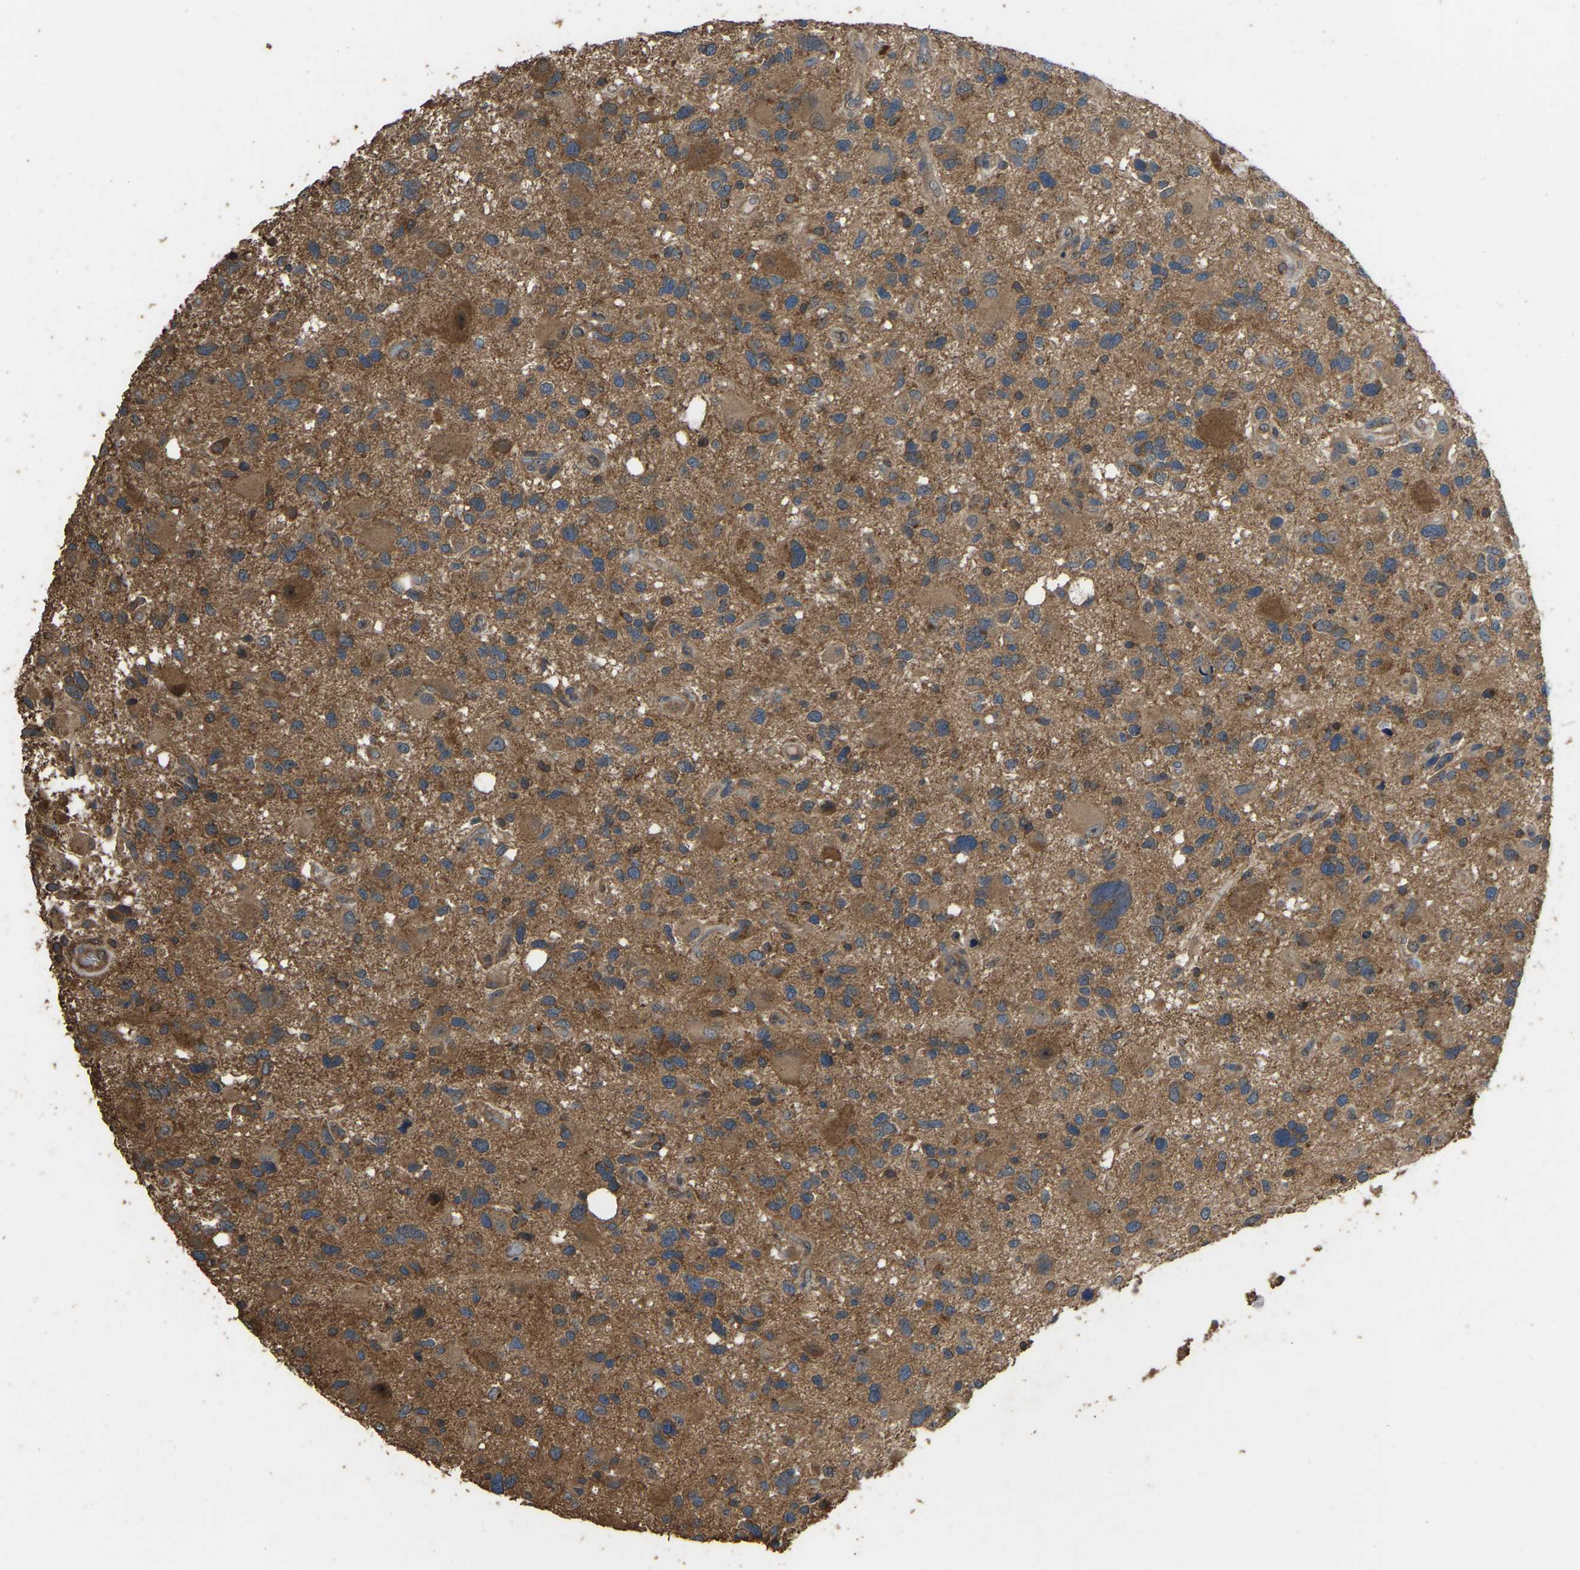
{"staining": {"intensity": "moderate", "quantity": ">75%", "location": "cytoplasmic/membranous"}, "tissue": "glioma", "cell_type": "Tumor cells", "image_type": "cancer", "snomed": [{"axis": "morphology", "description": "Glioma, malignant, High grade"}, {"axis": "topography", "description": "Brain"}], "caption": "A photomicrograph showing moderate cytoplasmic/membranous expression in approximately >75% of tumor cells in high-grade glioma (malignant), as visualized by brown immunohistochemical staining.", "gene": "FHIT", "patient": {"sex": "male", "age": 33}}